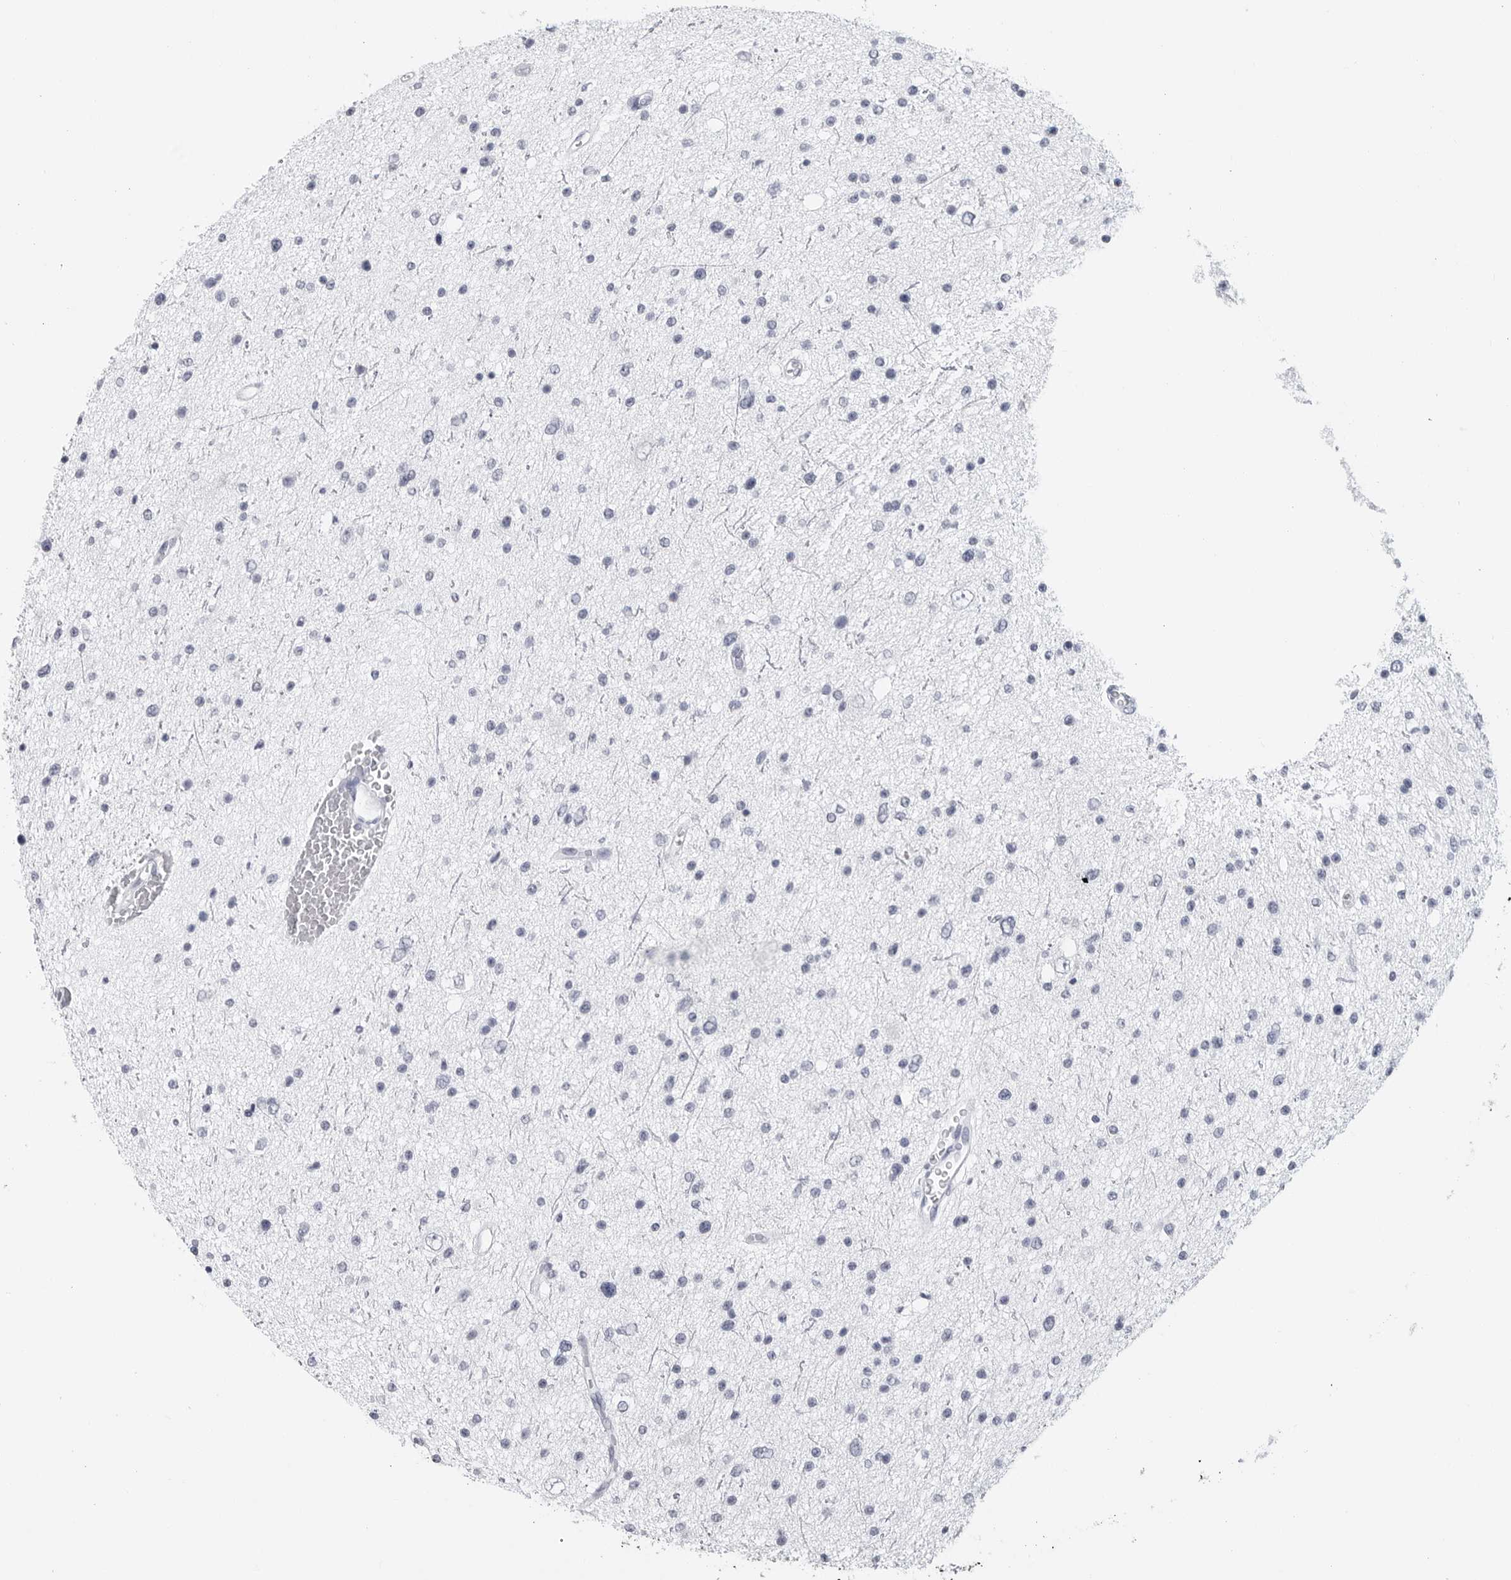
{"staining": {"intensity": "negative", "quantity": "none", "location": "none"}, "tissue": "glioma", "cell_type": "Tumor cells", "image_type": "cancer", "snomed": [{"axis": "morphology", "description": "Glioma, malignant, Low grade"}, {"axis": "topography", "description": "Brain"}], "caption": "Protein analysis of glioma demonstrates no significant expression in tumor cells.", "gene": "CSH1", "patient": {"sex": "female", "age": 37}}